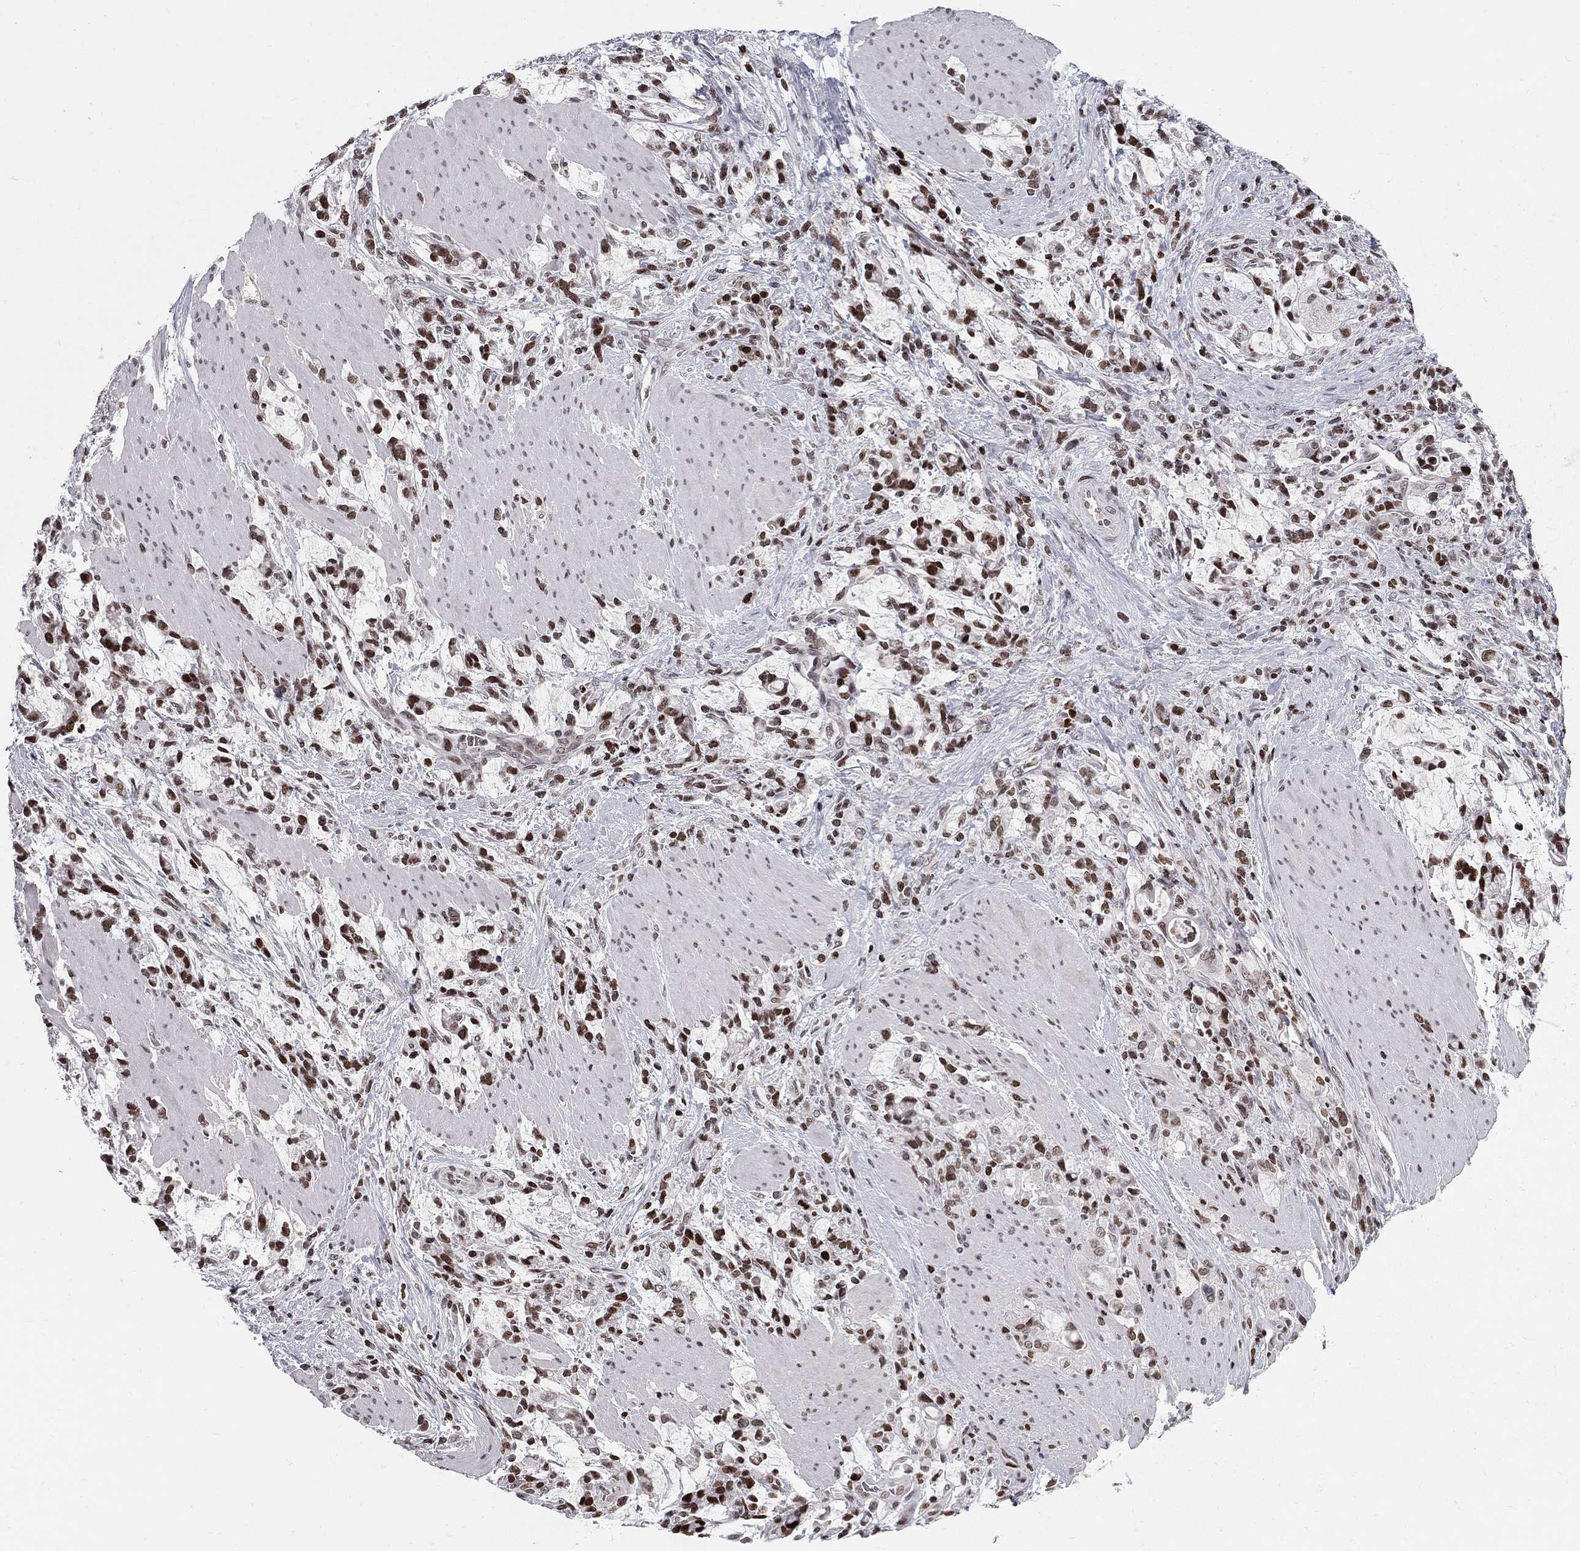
{"staining": {"intensity": "strong", "quantity": ">75%", "location": "nuclear"}, "tissue": "stomach cancer", "cell_type": "Tumor cells", "image_type": "cancer", "snomed": [{"axis": "morphology", "description": "Adenocarcinoma, NOS"}, {"axis": "topography", "description": "Stomach"}], "caption": "Immunohistochemical staining of stomach cancer (adenocarcinoma) demonstrates high levels of strong nuclear protein expression in approximately >75% of tumor cells.", "gene": "RNASEH2C", "patient": {"sex": "female", "age": 57}}